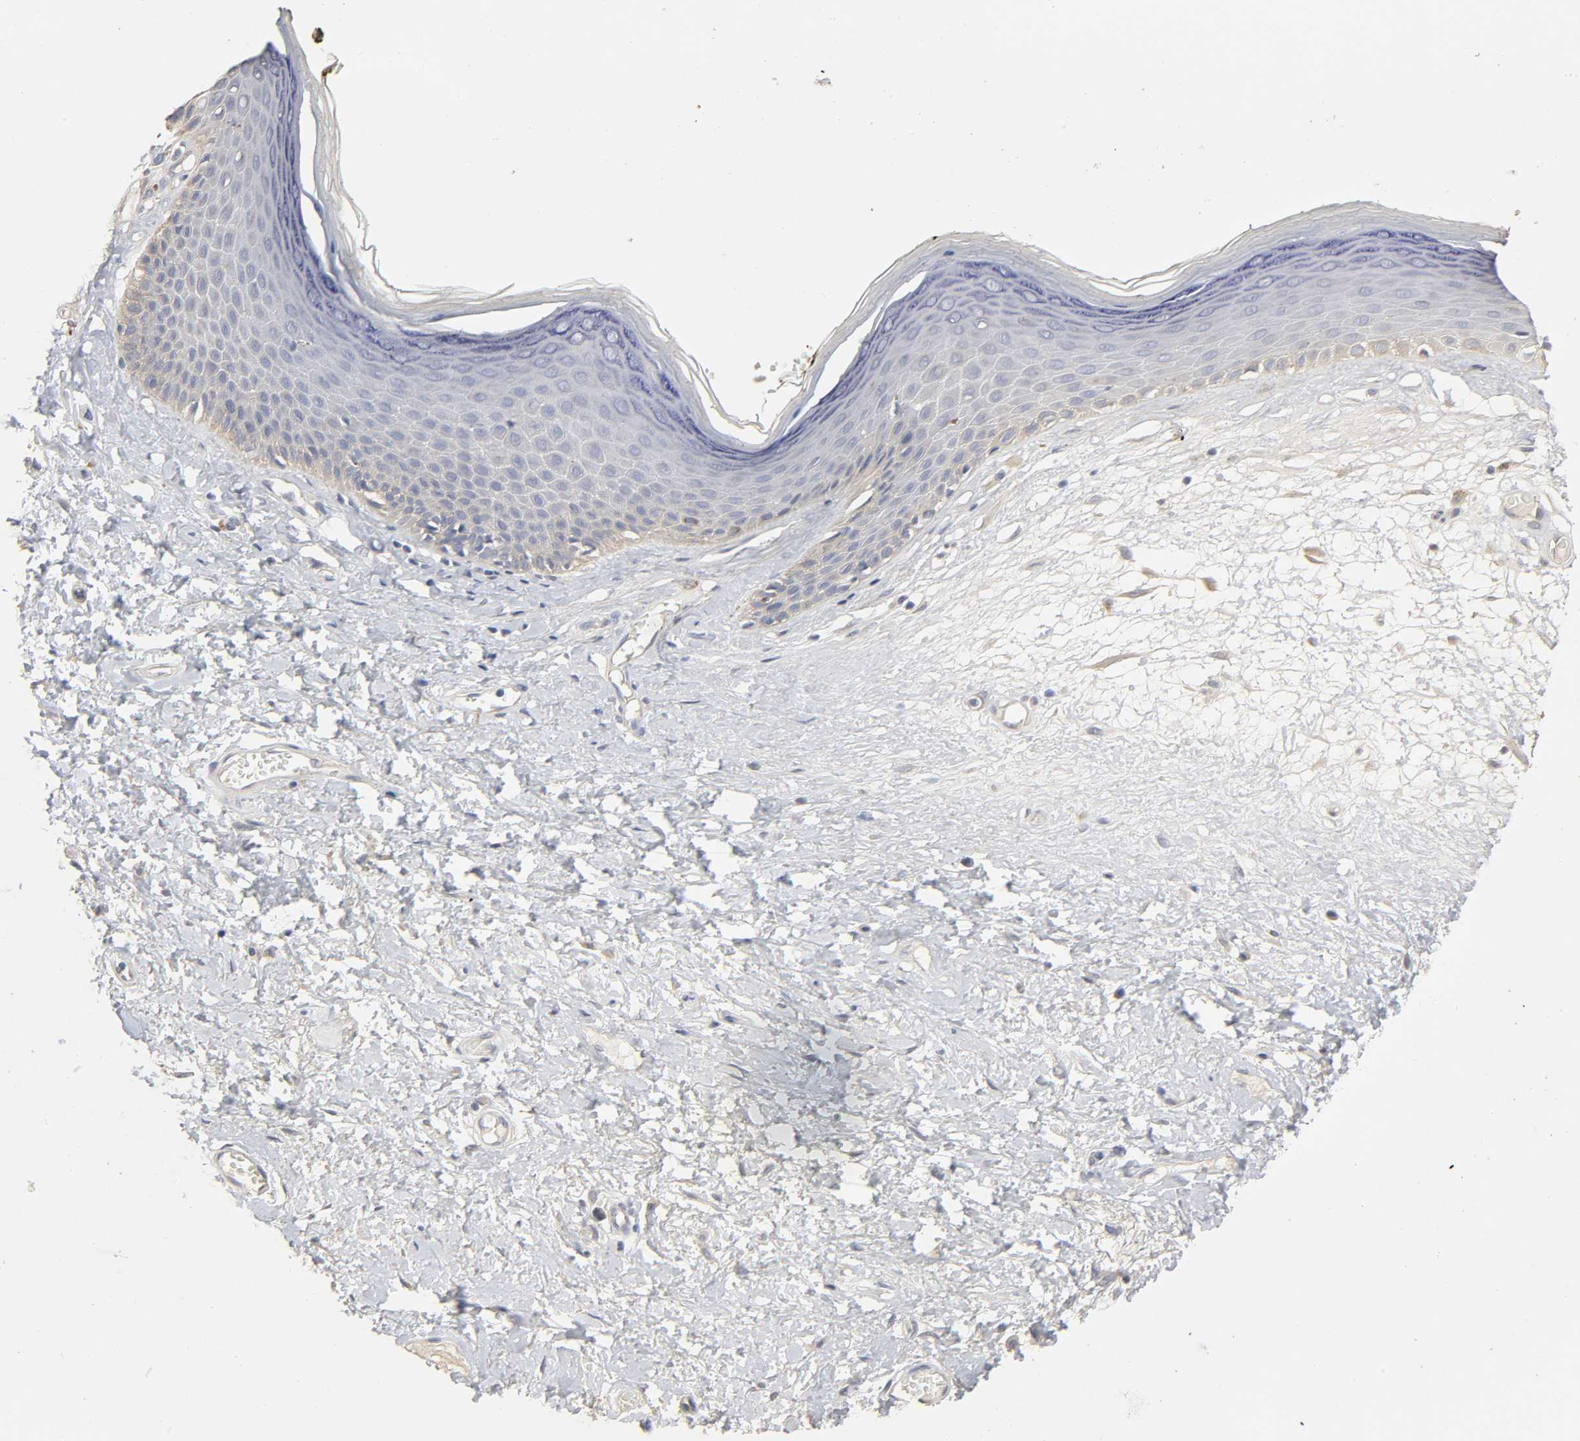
{"staining": {"intensity": "weak", "quantity": "<25%", "location": "cytoplasmic/membranous"}, "tissue": "skin", "cell_type": "Epidermal cells", "image_type": "normal", "snomed": [{"axis": "morphology", "description": "Normal tissue, NOS"}, {"axis": "morphology", "description": "Inflammation, NOS"}, {"axis": "topography", "description": "Vulva"}], "caption": "This histopathology image is of benign skin stained with immunohistochemistry (IHC) to label a protein in brown with the nuclei are counter-stained blue. There is no expression in epidermal cells. The staining is performed using DAB (3,3'-diaminobenzidine) brown chromogen with nuclei counter-stained in using hematoxylin.", "gene": "SLC10A2", "patient": {"sex": "female", "age": 84}}